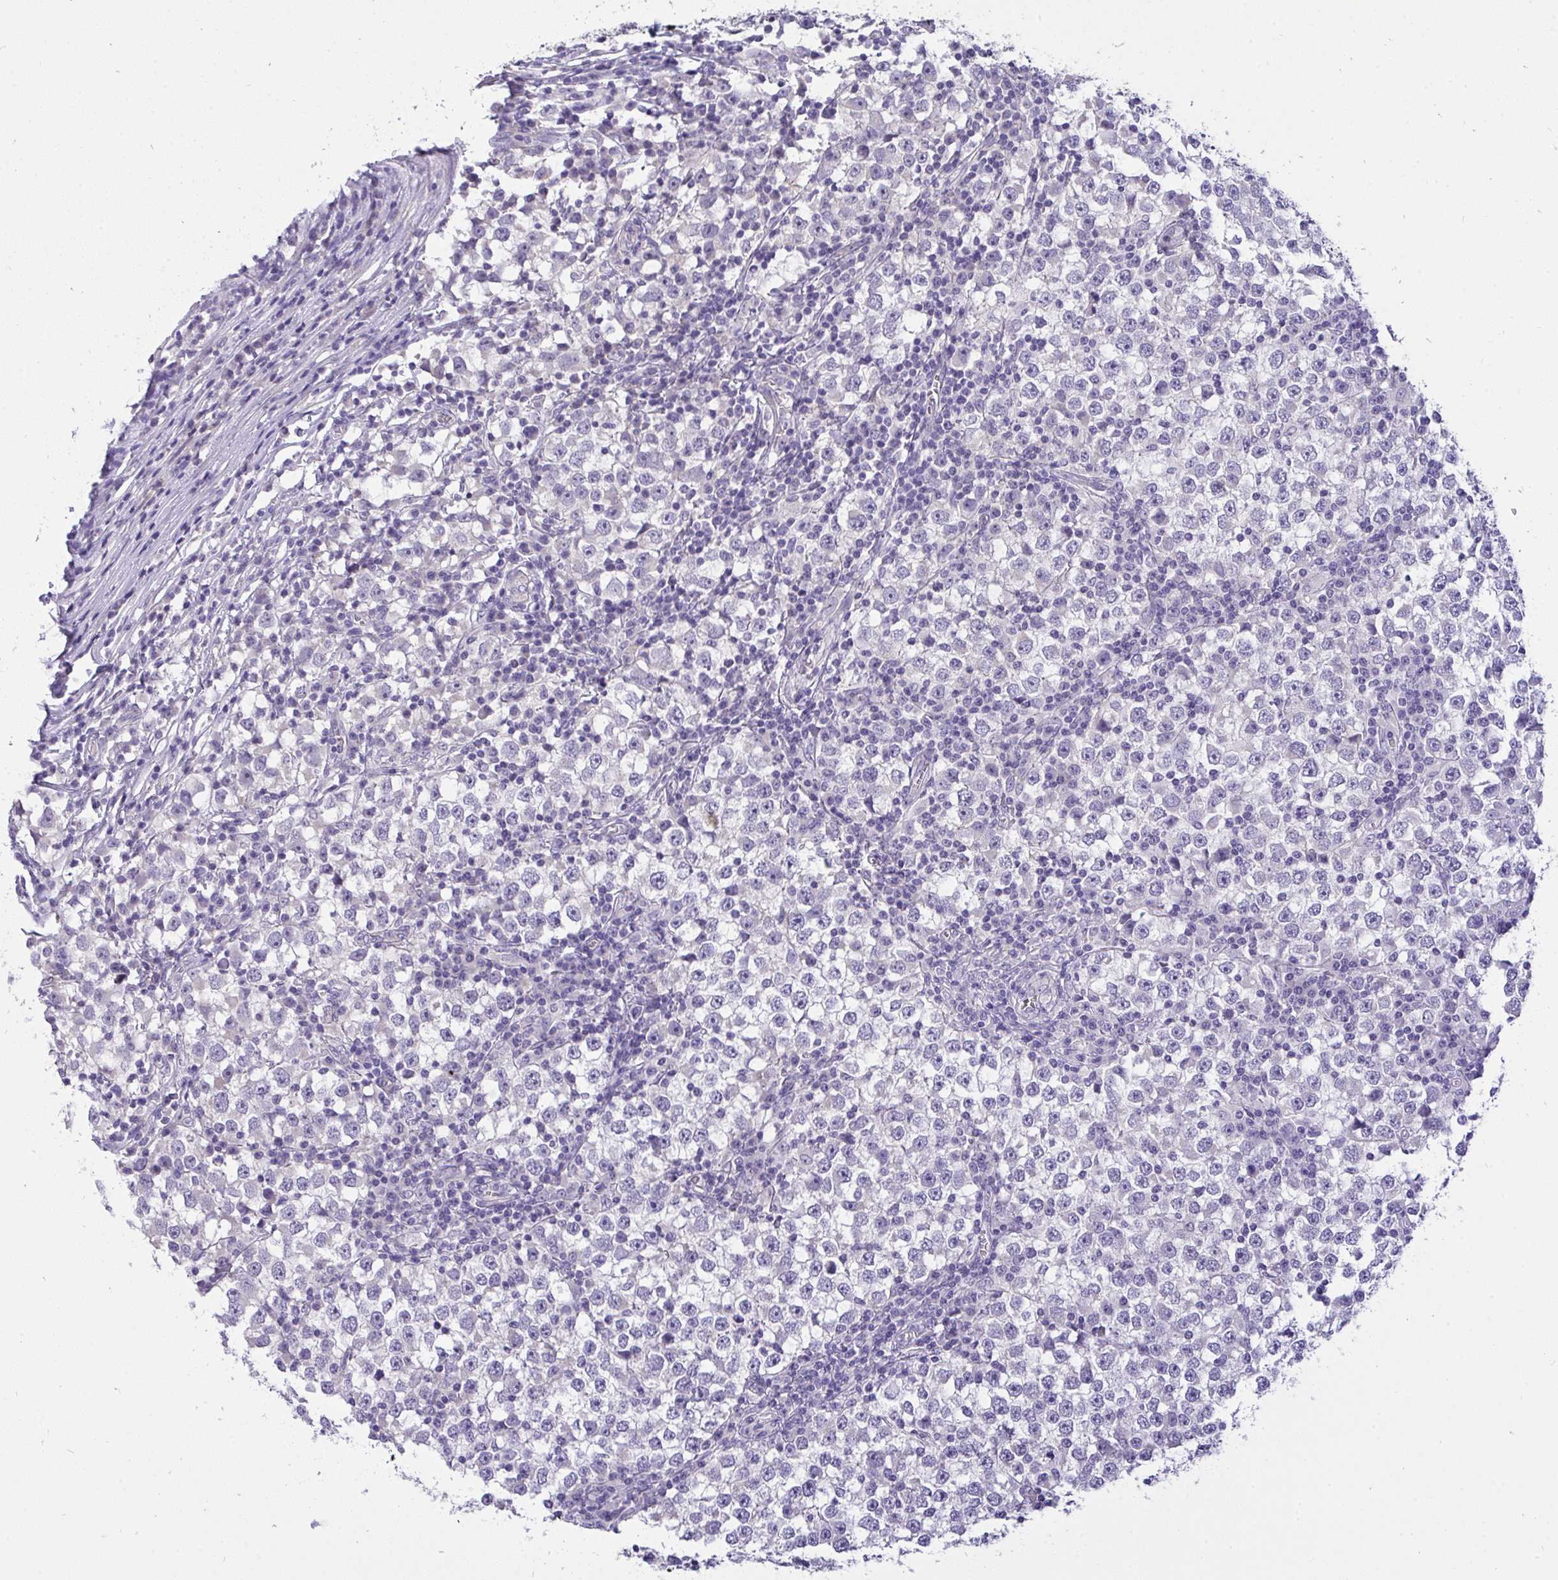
{"staining": {"intensity": "negative", "quantity": "none", "location": "none"}, "tissue": "testis cancer", "cell_type": "Tumor cells", "image_type": "cancer", "snomed": [{"axis": "morphology", "description": "Seminoma, NOS"}, {"axis": "topography", "description": "Testis"}], "caption": "An image of seminoma (testis) stained for a protein shows no brown staining in tumor cells. (DAB (3,3'-diaminobenzidine) immunohistochemistry (IHC) with hematoxylin counter stain).", "gene": "VGLL3", "patient": {"sex": "male", "age": 65}}